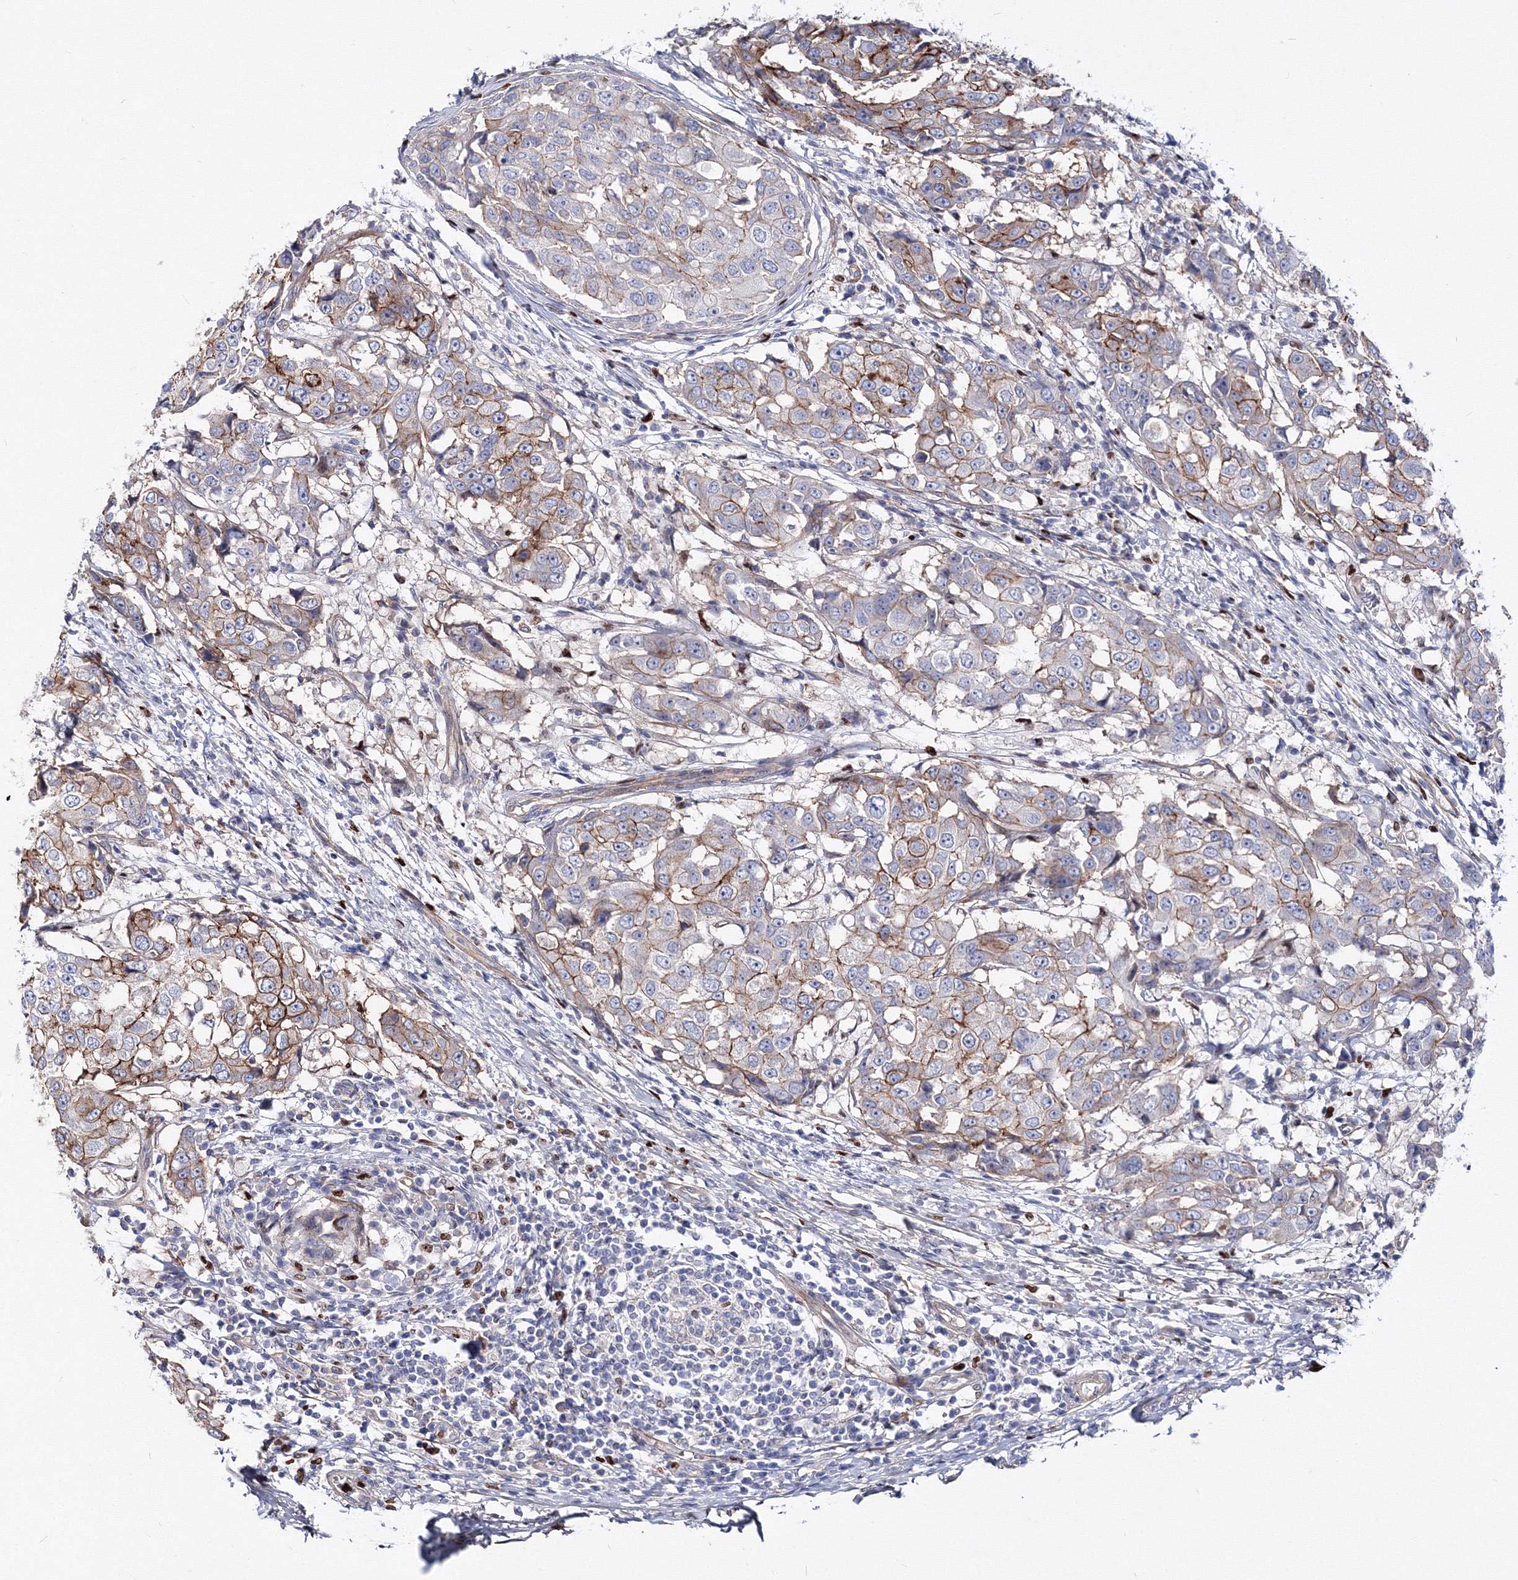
{"staining": {"intensity": "moderate", "quantity": "25%-75%", "location": "cytoplasmic/membranous"}, "tissue": "breast cancer", "cell_type": "Tumor cells", "image_type": "cancer", "snomed": [{"axis": "morphology", "description": "Duct carcinoma"}, {"axis": "topography", "description": "Breast"}], "caption": "Breast cancer stained for a protein (brown) demonstrates moderate cytoplasmic/membranous positive staining in approximately 25%-75% of tumor cells.", "gene": "C11orf52", "patient": {"sex": "female", "age": 27}}